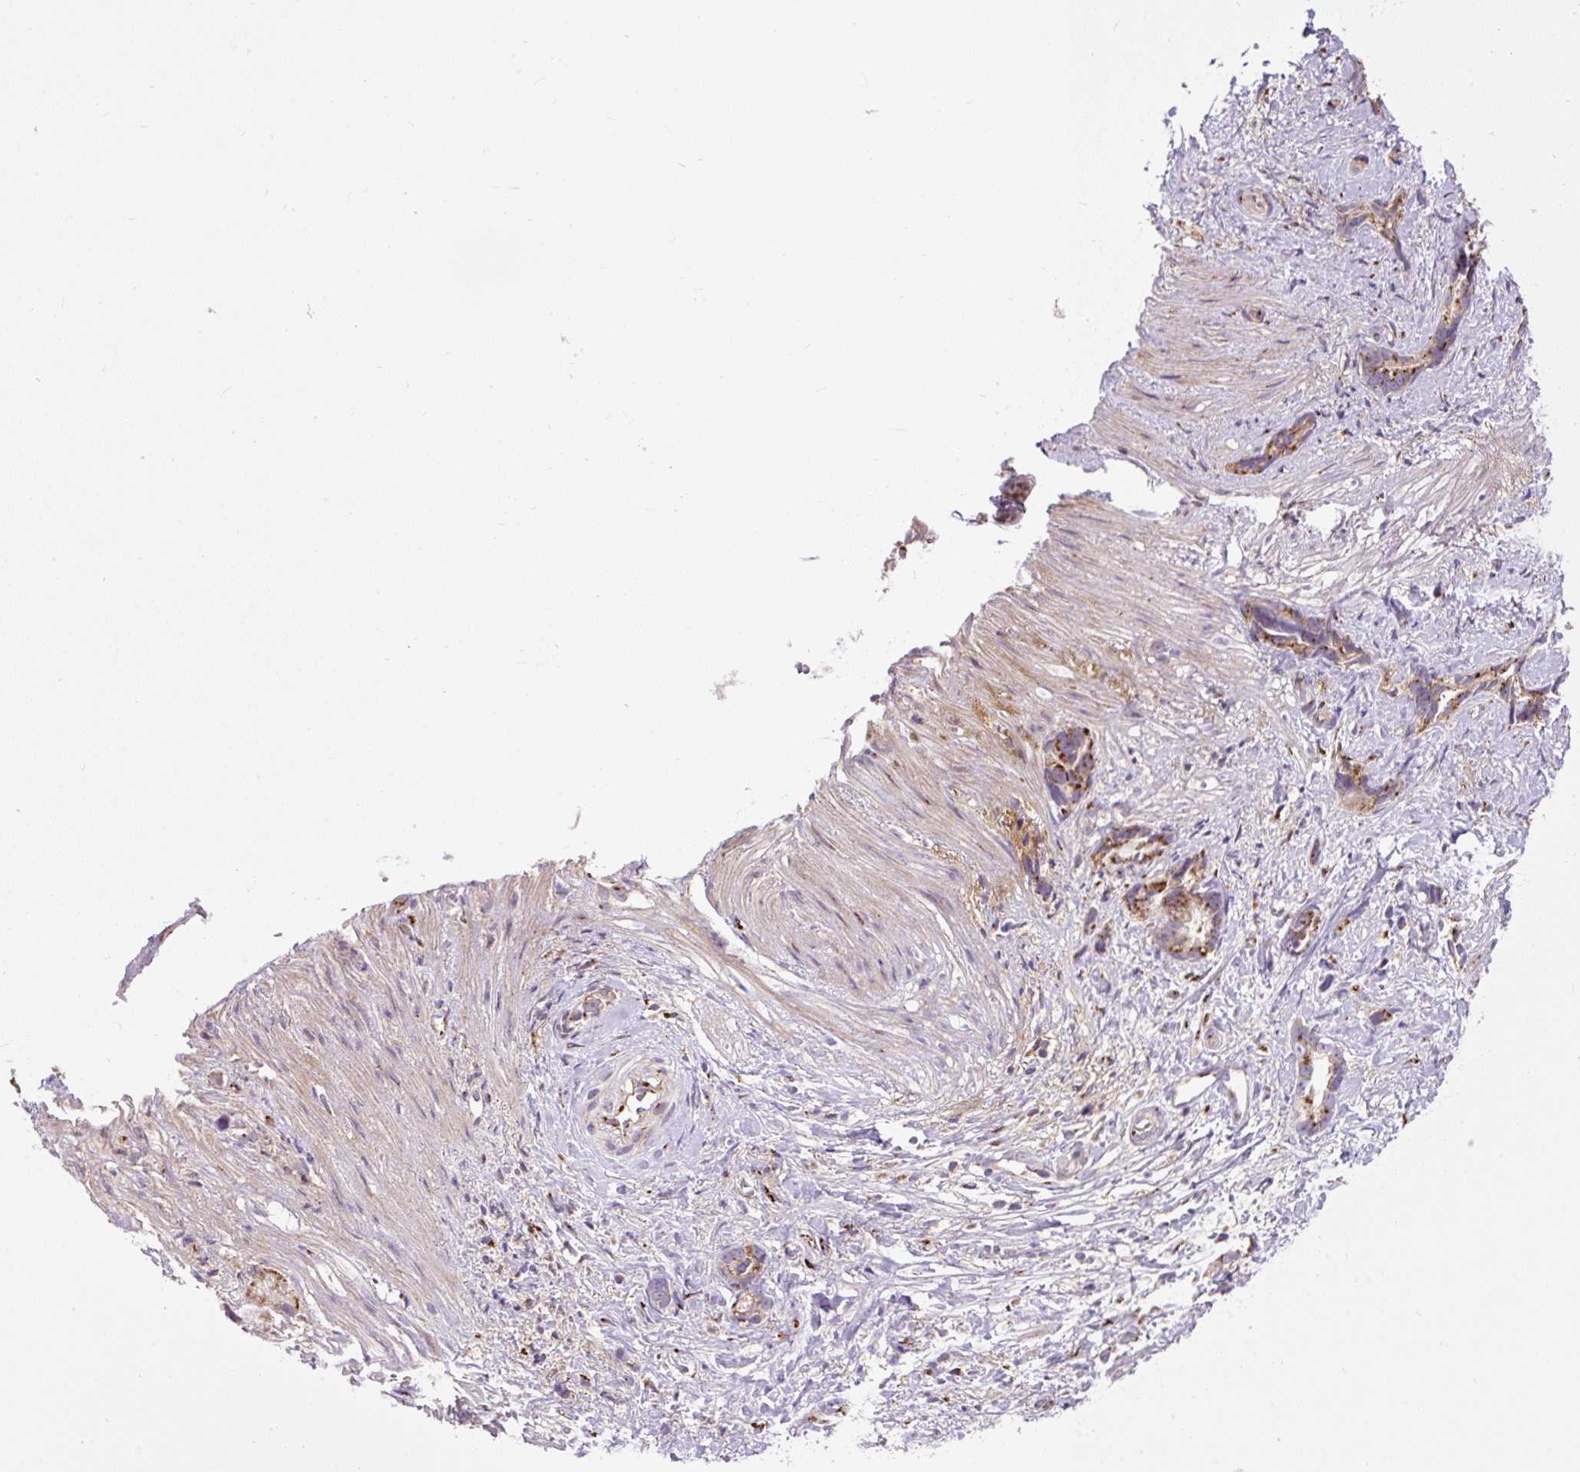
{"staining": {"intensity": "strong", "quantity": "25%-75%", "location": "cytoplasmic/membranous"}, "tissue": "stomach cancer", "cell_type": "Tumor cells", "image_type": "cancer", "snomed": [{"axis": "morphology", "description": "Adenocarcinoma, NOS"}, {"axis": "topography", "description": "Stomach"}], "caption": "Immunohistochemistry micrograph of neoplastic tissue: stomach cancer (adenocarcinoma) stained using immunohistochemistry displays high levels of strong protein expression localized specifically in the cytoplasmic/membranous of tumor cells, appearing as a cytoplasmic/membranous brown color.", "gene": "MSMP", "patient": {"sex": "male", "age": 55}}